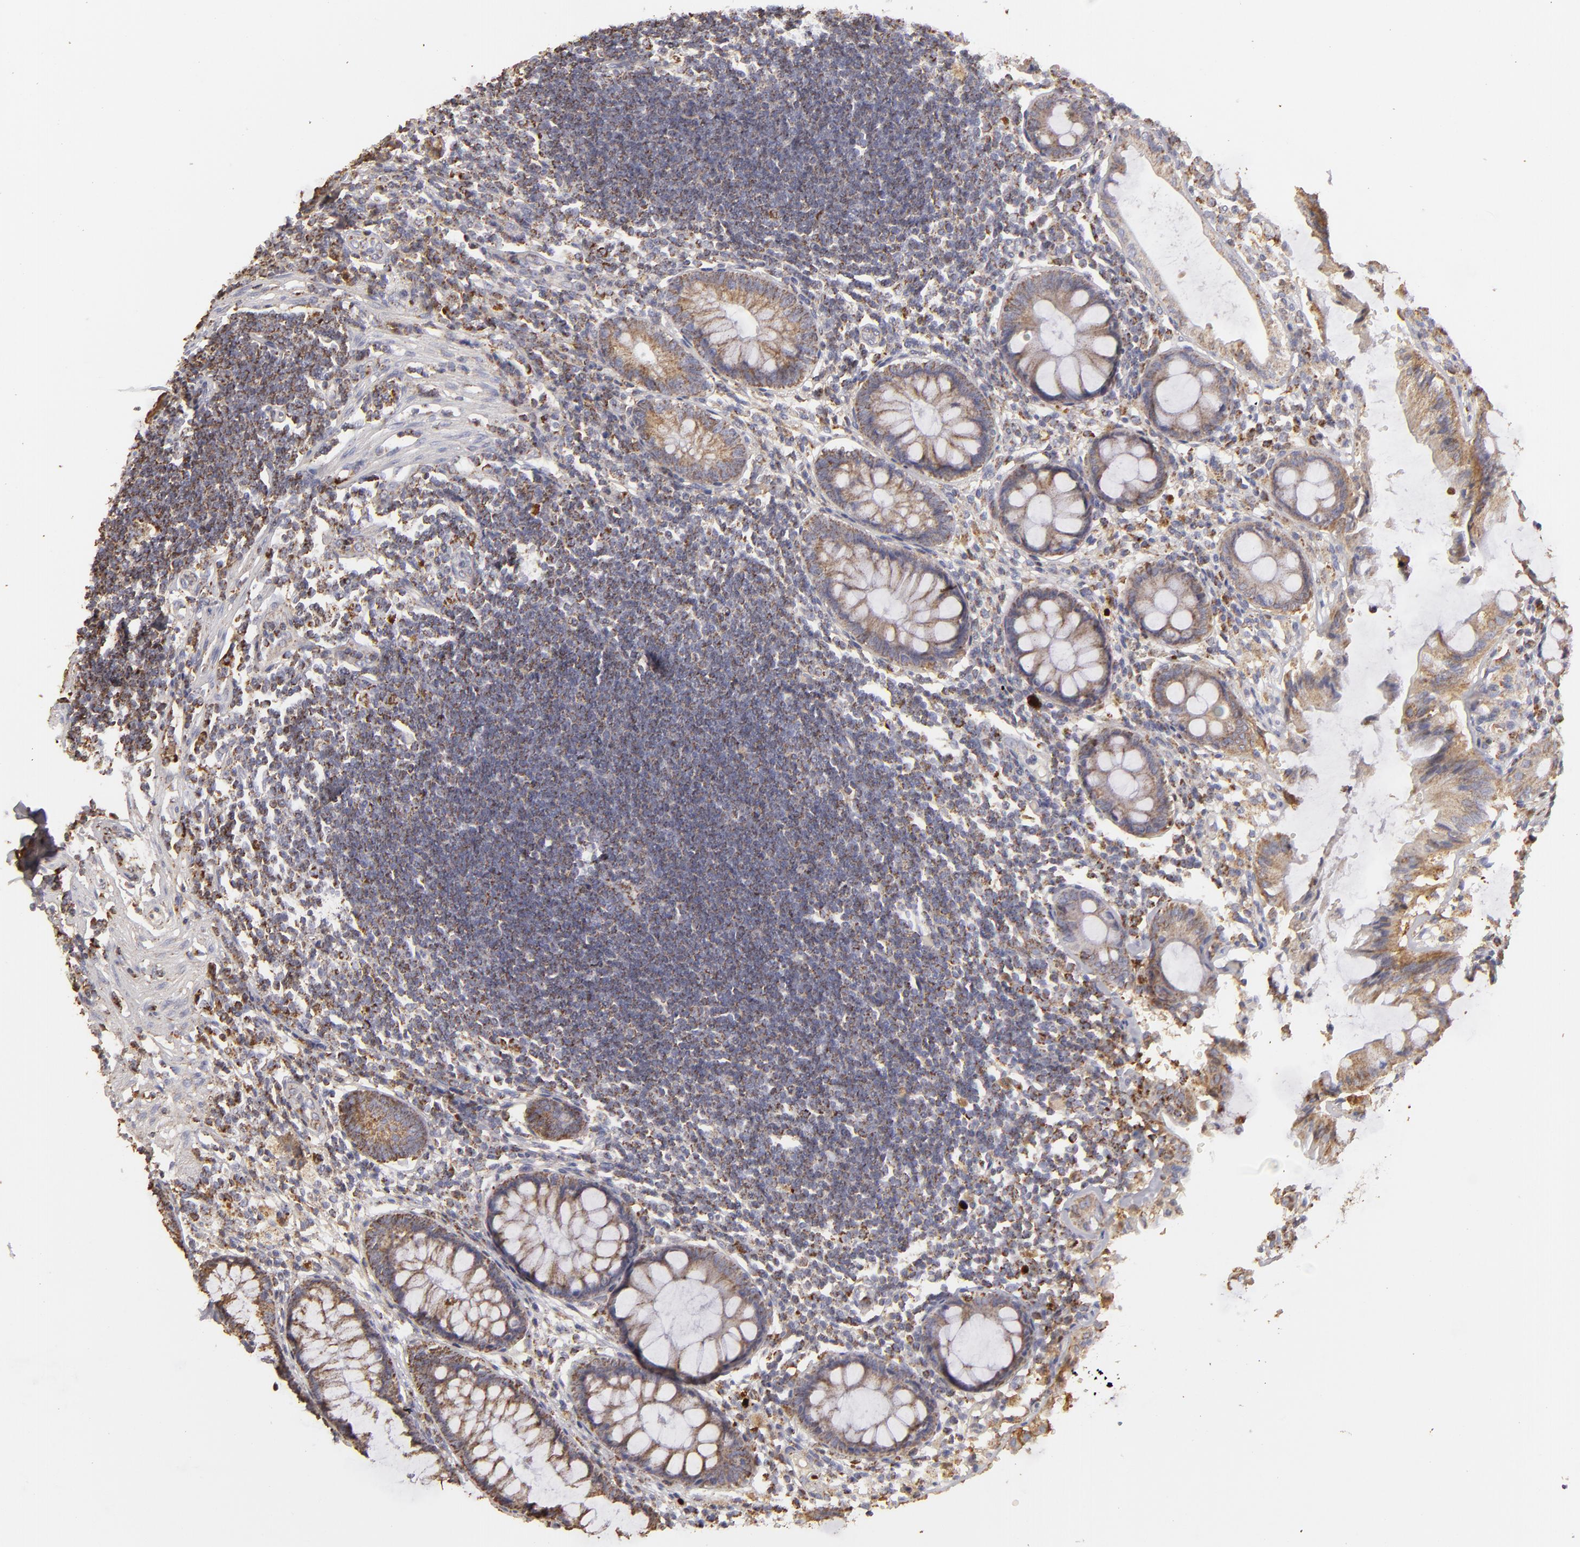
{"staining": {"intensity": "moderate", "quantity": ">75%", "location": "cytoplasmic/membranous"}, "tissue": "rectum", "cell_type": "Glandular cells", "image_type": "normal", "snomed": [{"axis": "morphology", "description": "Normal tissue, NOS"}, {"axis": "topography", "description": "Rectum"}], "caption": "The photomicrograph demonstrates a brown stain indicating the presence of a protein in the cytoplasmic/membranous of glandular cells in rectum. Using DAB (brown) and hematoxylin (blue) stains, captured at high magnification using brightfield microscopy.", "gene": "CFB", "patient": {"sex": "female", "age": 66}}